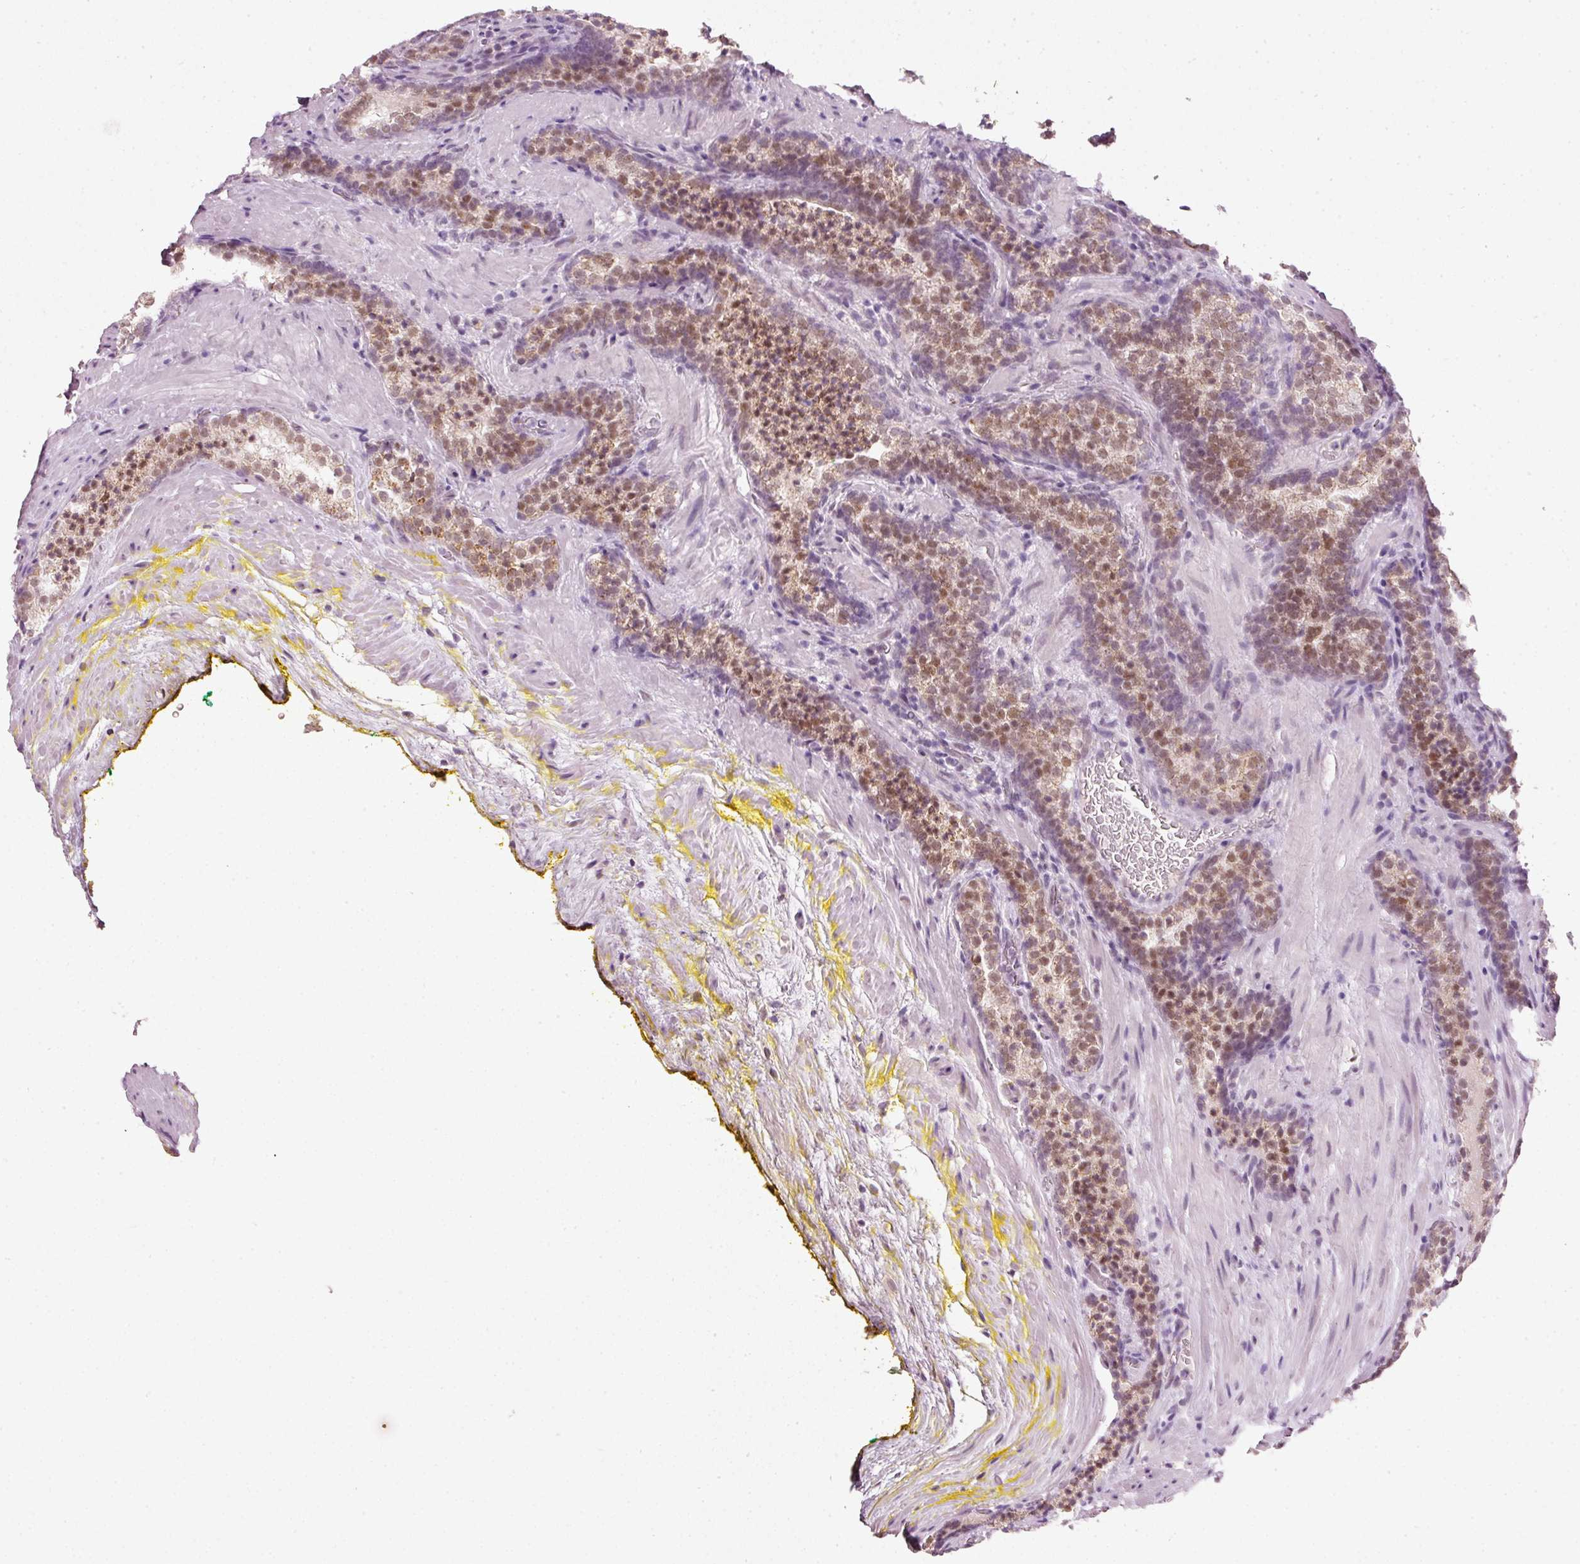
{"staining": {"intensity": "moderate", "quantity": ">75%", "location": "nuclear"}, "tissue": "prostate cancer", "cell_type": "Tumor cells", "image_type": "cancer", "snomed": [{"axis": "morphology", "description": "Adenocarcinoma, Low grade"}, {"axis": "topography", "description": "Prostate"}], "caption": "A photomicrograph of prostate cancer stained for a protein demonstrates moderate nuclear brown staining in tumor cells. The staining is performed using DAB (3,3'-diaminobenzidine) brown chromogen to label protein expression. The nuclei are counter-stained blue using hematoxylin.", "gene": "FSTL3", "patient": {"sex": "male", "age": 58}}